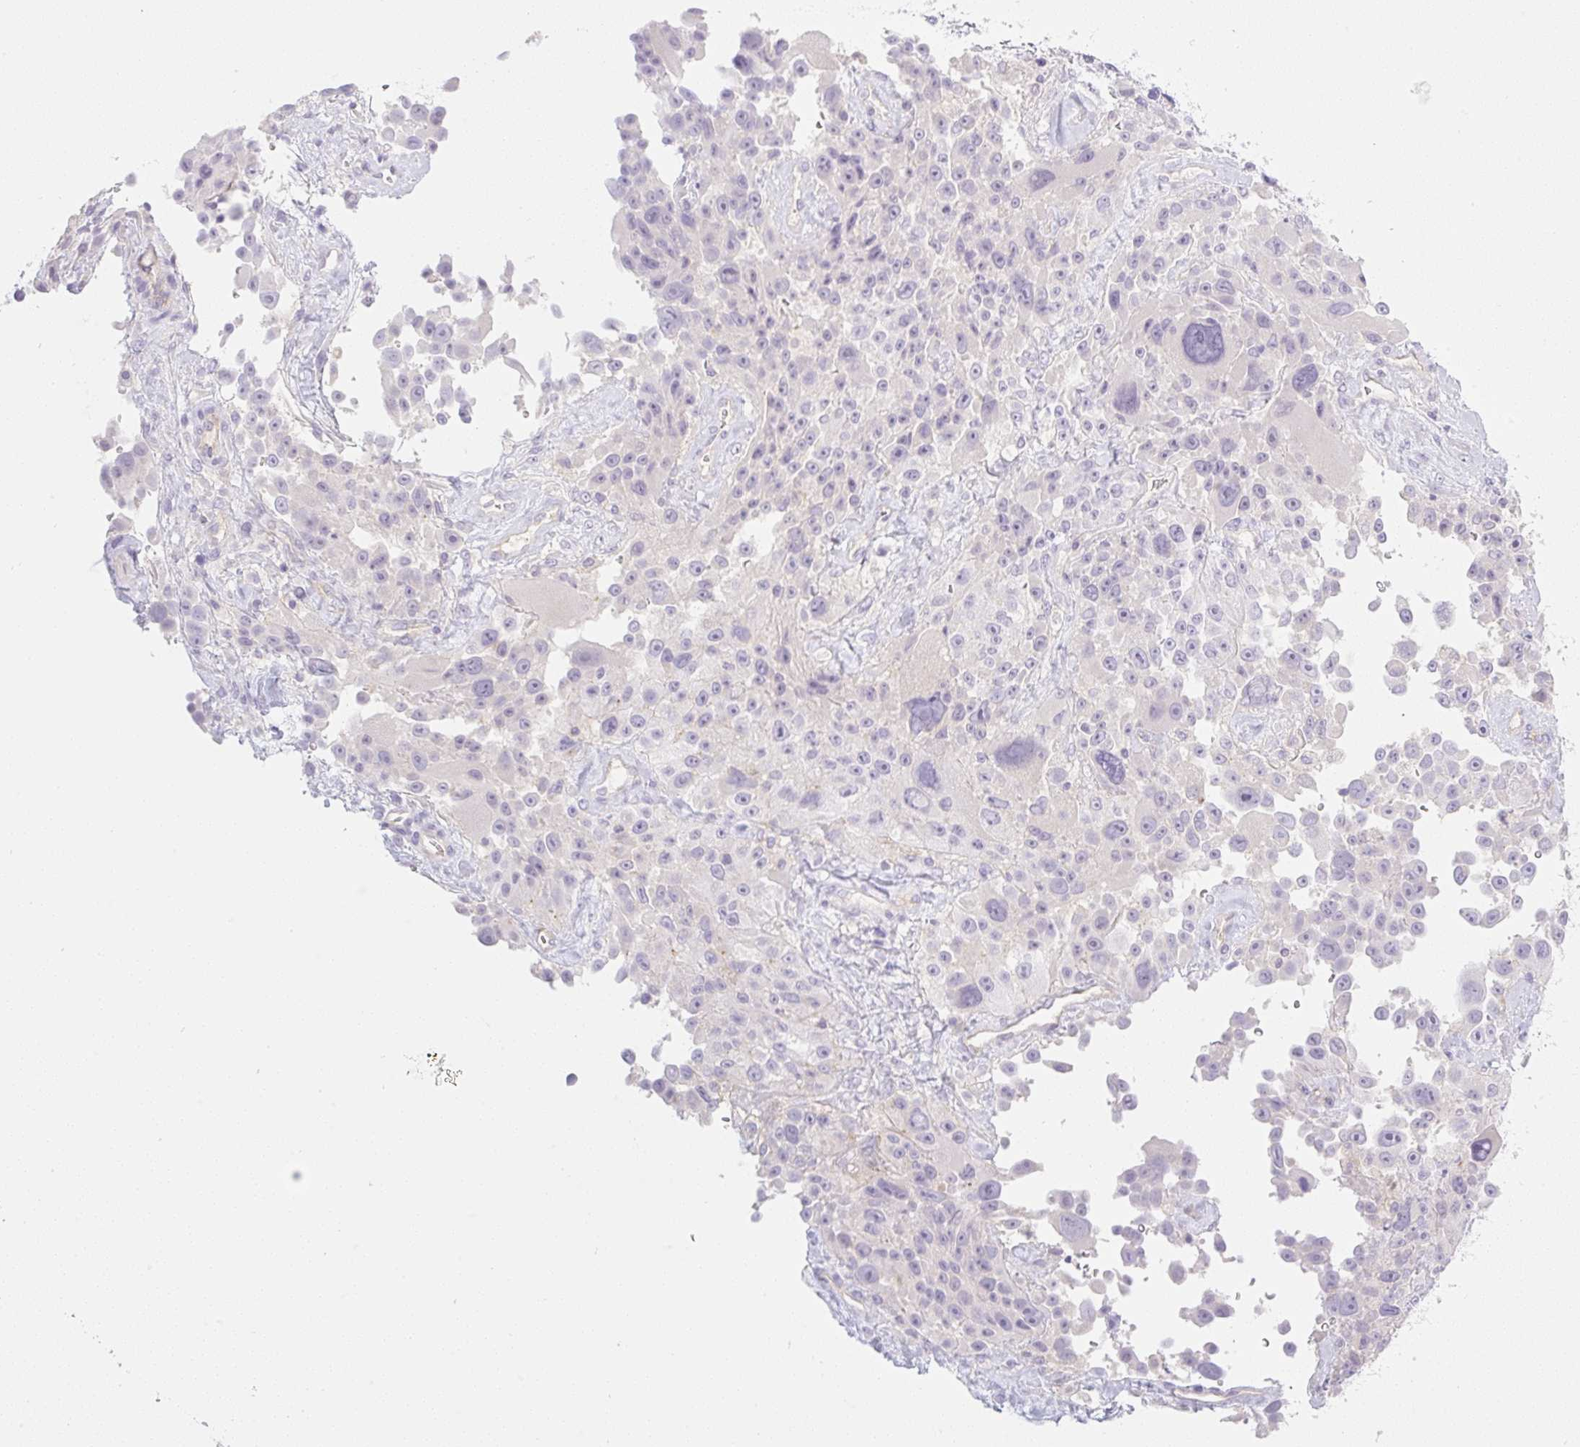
{"staining": {"intensity": "negative", "quantity": "none", "location": "none"}, "tissue": "melanoma", "cell_type": "Tumor cells", "image_type": "cancer", "snomed": [{"axis": "morphology", "description": "Malignant melanoma, Metastatic site"}, {"axis": "topography", "description": "Lymph node"}], "caption": "Tumor cells show no significant staining in melanoma.", "gene": "MIA2", "patient": {"sex": "male", "age": 62}}